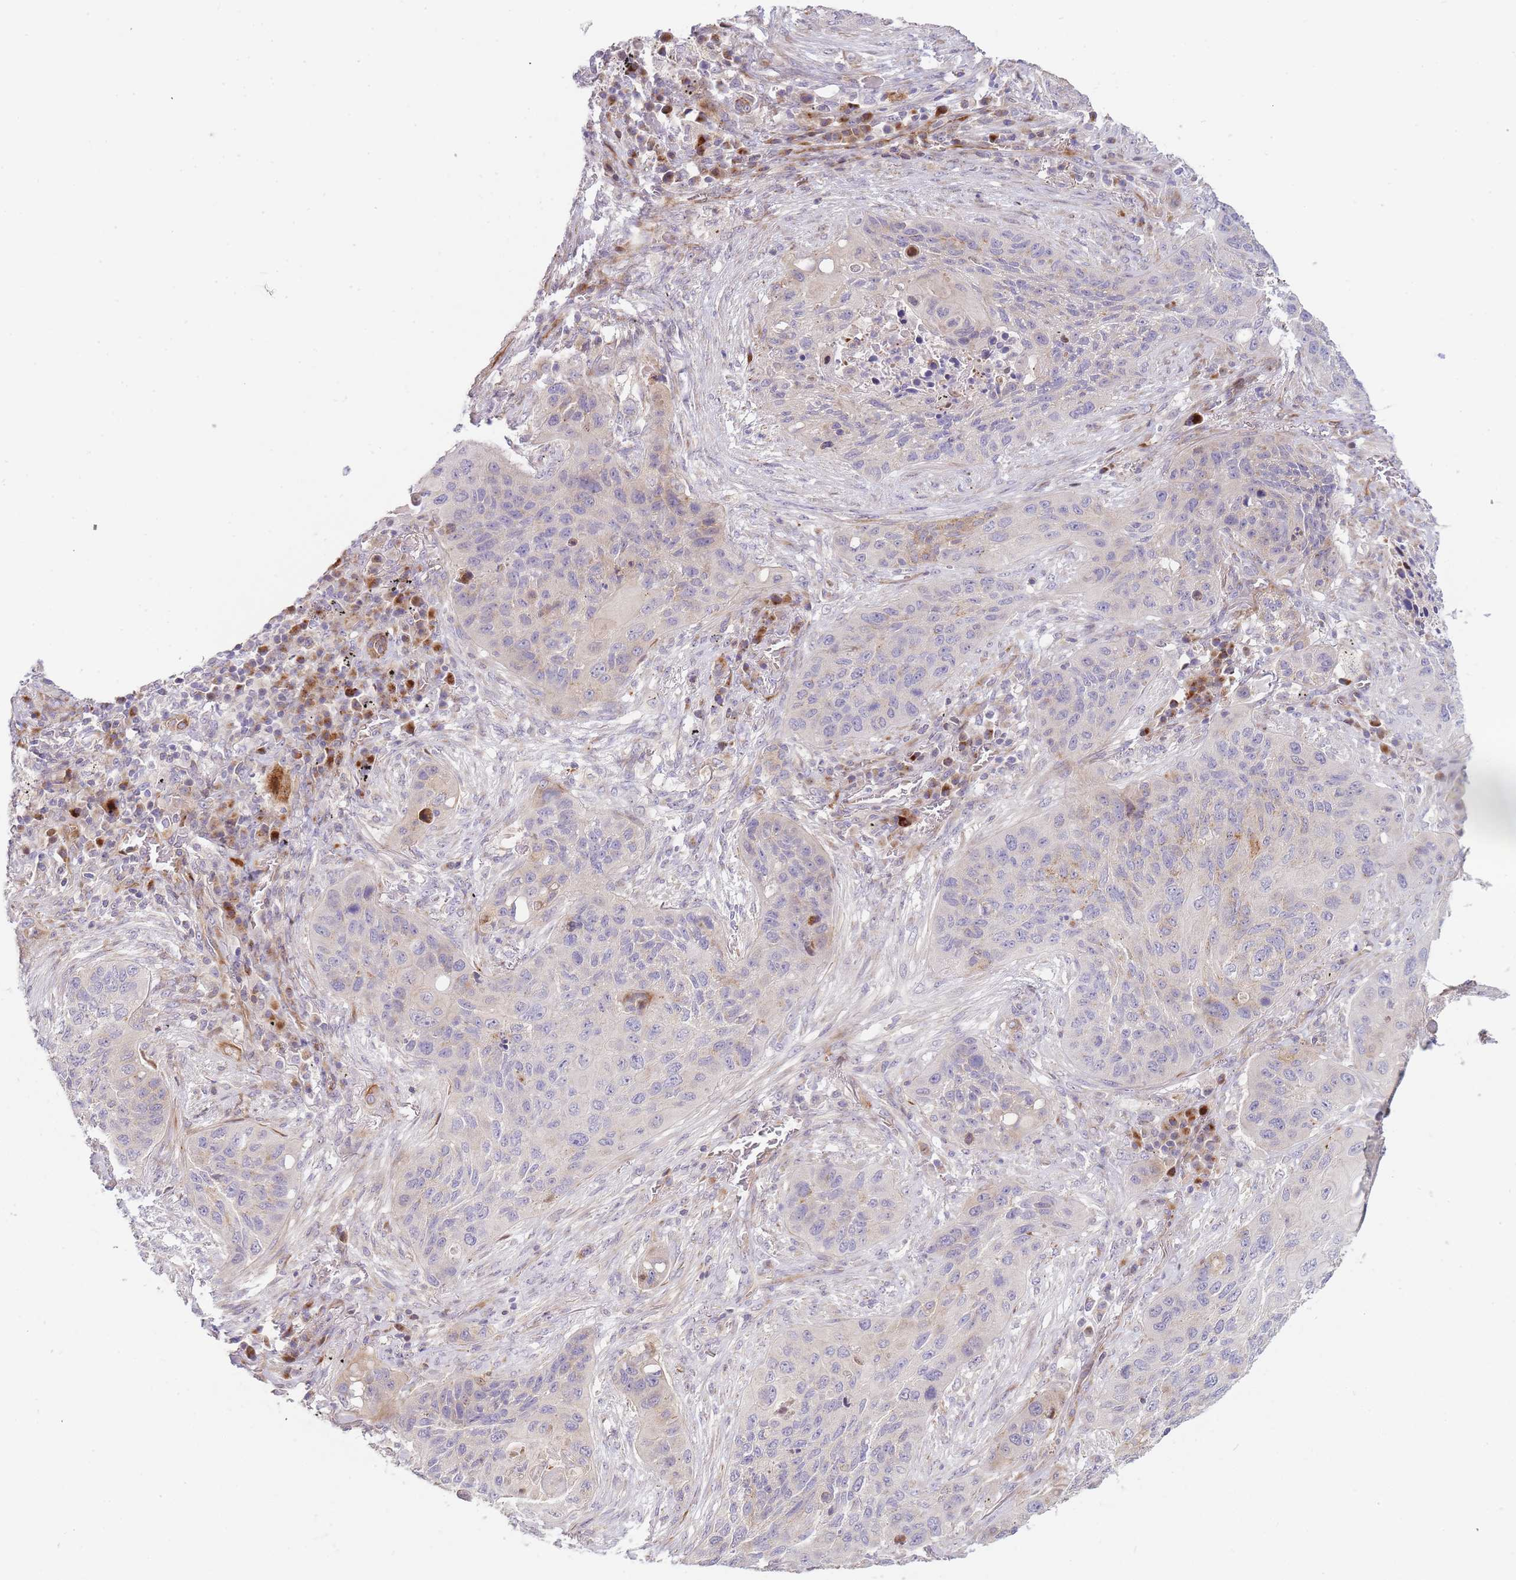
{"staining": {"intensity": "moderate", "quantity": "<25%", "location": "cytoplasmic/membranous"}, "tissue": "lung cancer", "cell_type": "Tumor cells", "image_type": "cancer", "snomed": [{"axis": "morphology", "description": "Squamous cell carcinoma, NOS"}, {"axis": "topography", "description": "Lung"}], "caption": "Immunohistochemistry (IHC) micrograph of lung cancer (squamous cell carcinoma) stained for a protein (brown), which shows low levels of moderate cytoplasmic/membranous expression in about <25% of tumor cells.", "gene": "ATP5MC2", "patient": {"sex": "female", "age": 63}}